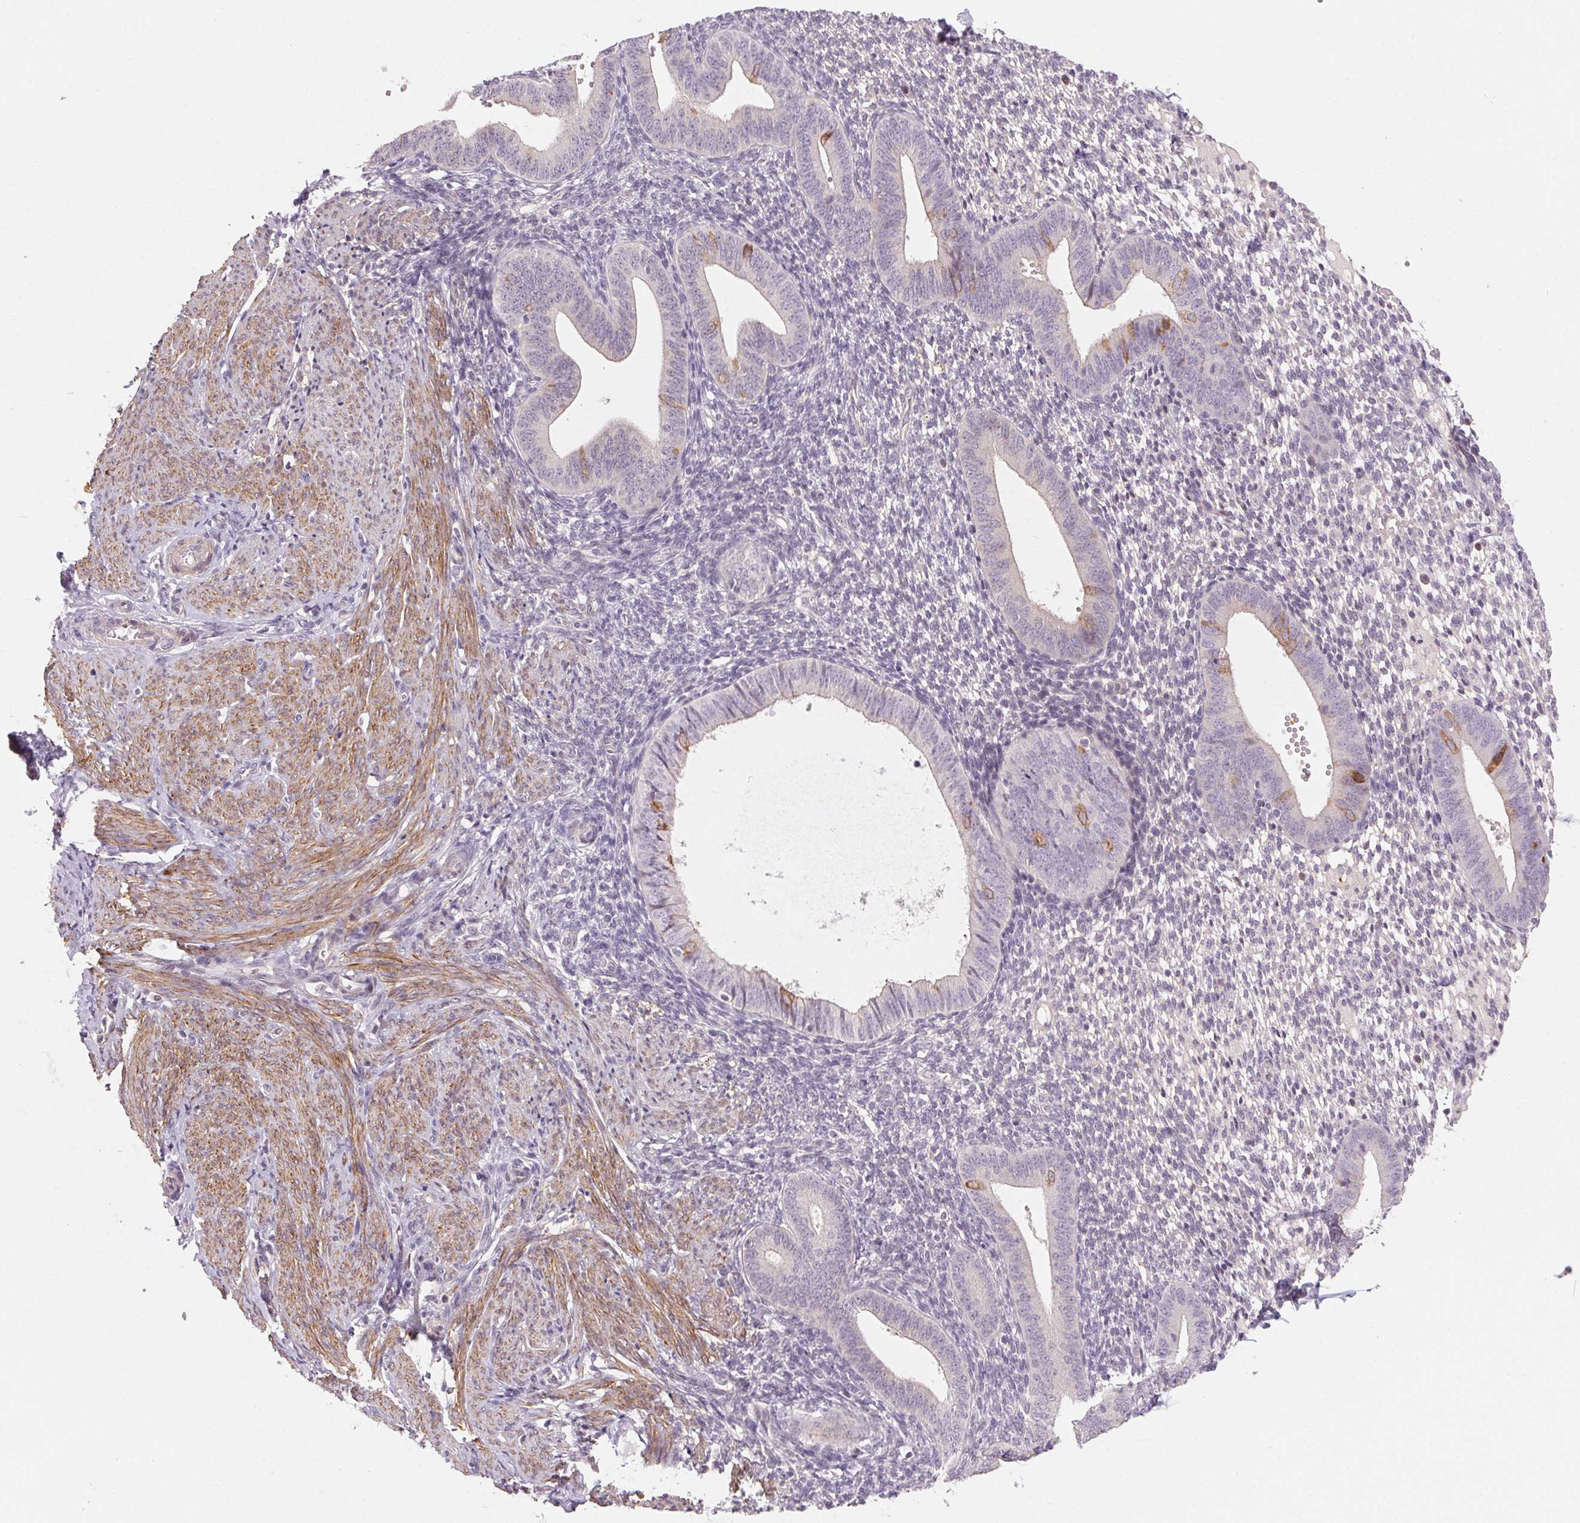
{"staining": {"intensity": "negative", "quantity": "none", "location": "none"}, "tissue": "endometrium", "cell_type": "Cells in endometrial stroma", "image_type": "normal", "snomed": [{"axis": "morphology", "description": "Normal tissue, NOS"}, {"axis": "topography", "description": "Endometrium"}], "caption": "This is a photomicrograph of immunohistochemistry staining of benign endometrium, which shows no positivity in cells in endometrial stroma. The staining was performed using DAB (3,3'-diaminobenzidine) to visualize the protein expression in brown, while the nuclei were stained in blue with hematoxylin (Magnification: 20x).", "gene": "HHLA2", "patient": {"sex": "female", "age": 40}}